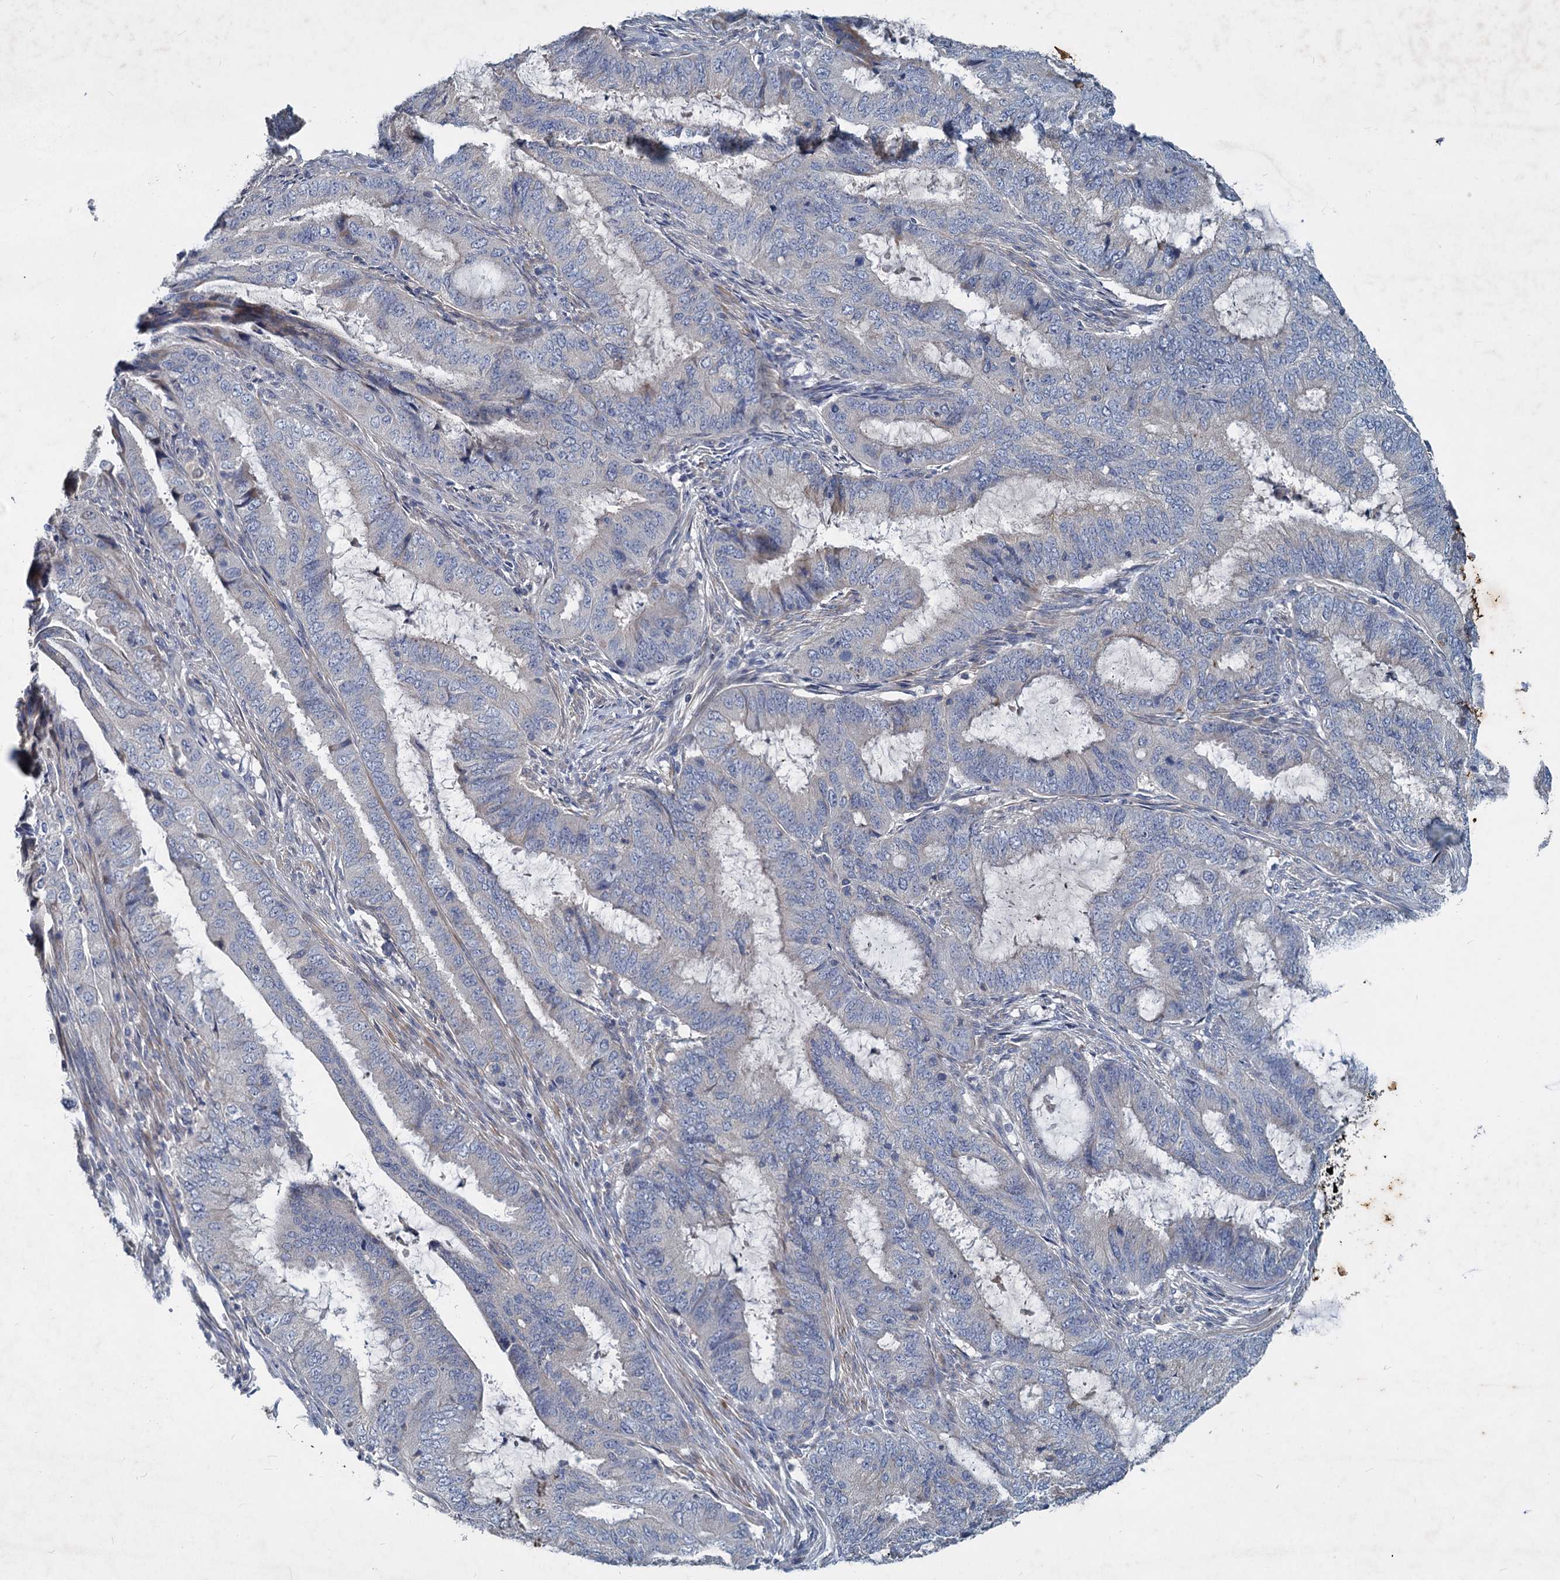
{"staining": {"intensity": "negative", "quantity": "none", "location": "none"}, "tissue": "endometrial cancer", "cell_type": "Tumor cells", "image_type": "cancer", "snomed": [{"axis": "morphology", "description": "Adenocarcinoma, NOS"}, {"axis": "topography", "description": "Endometrium"}], "caption": "Immunohistochemistry photomicrograph of human endometrial cancer (adenocarcinoma) stained for a protein (brown), which reveals no positivity in tumor cells. The staining was performed using DAB (3,3'-diaminobenzidine) to visualize the protein expression in brown, while the nuclei were stained in blue with hematoxylin (Magnification: 20x).", "gene": "SLC2A7", "patient": {"sex": "female", "age": 51}}